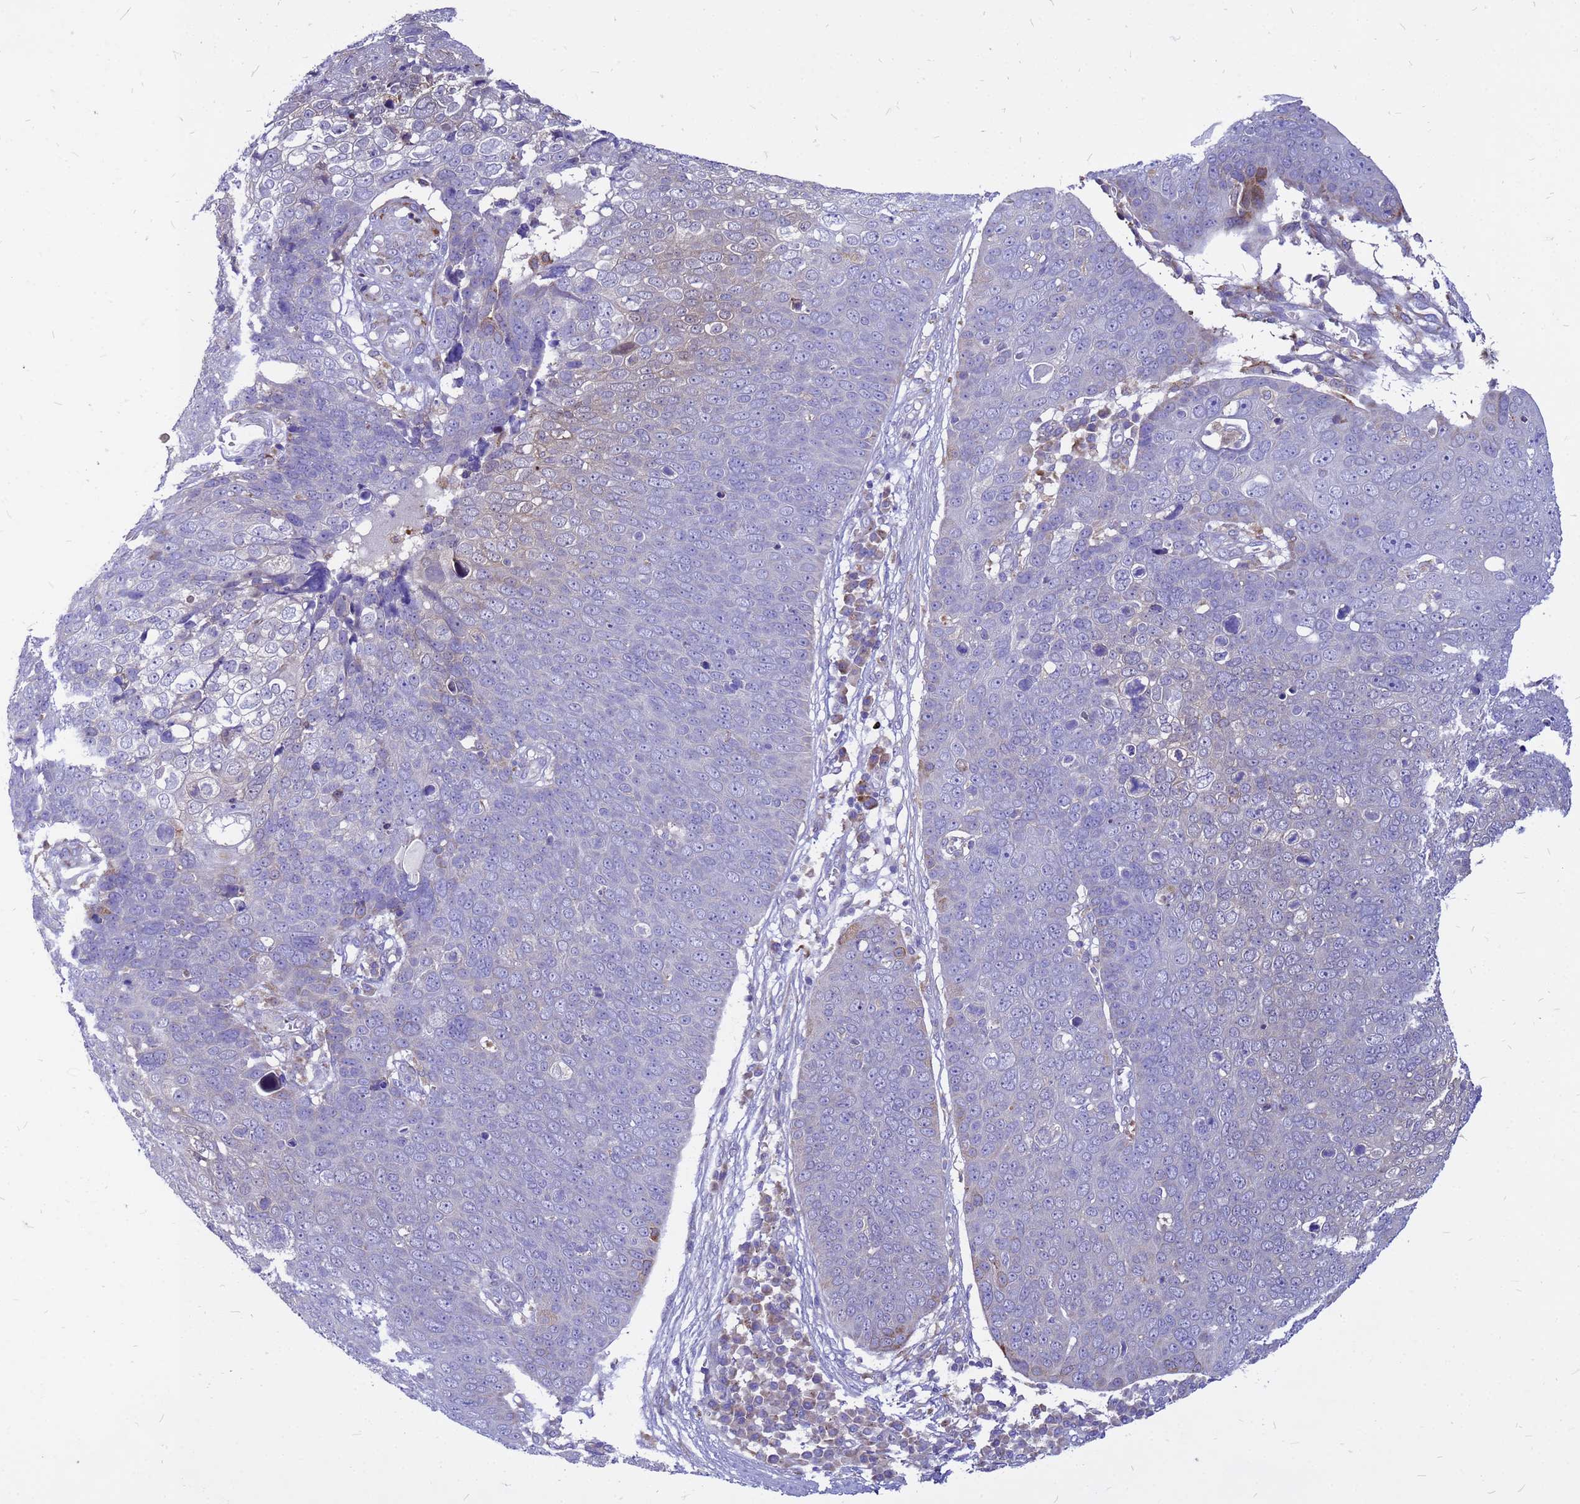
{"staining": {"intensity": "negative", "quantity": "none", "location": "none"}, "tissue": "skin cancer", "cell_type": "Tumor cells", "image_type": "cancer", "snomed": [{"axis": "morphology", "description": "Squamous cell carcinoma, NOS"}, {"axis": "topography", "description": "Skin"}], "caption": "Human squamous cell carcinoma (skin) stained for a protein using immunohistochemistry shows no positivity in tumor cells.", "gene": "FHIP1A", "patient": {"sex": "male", "age": 71}}